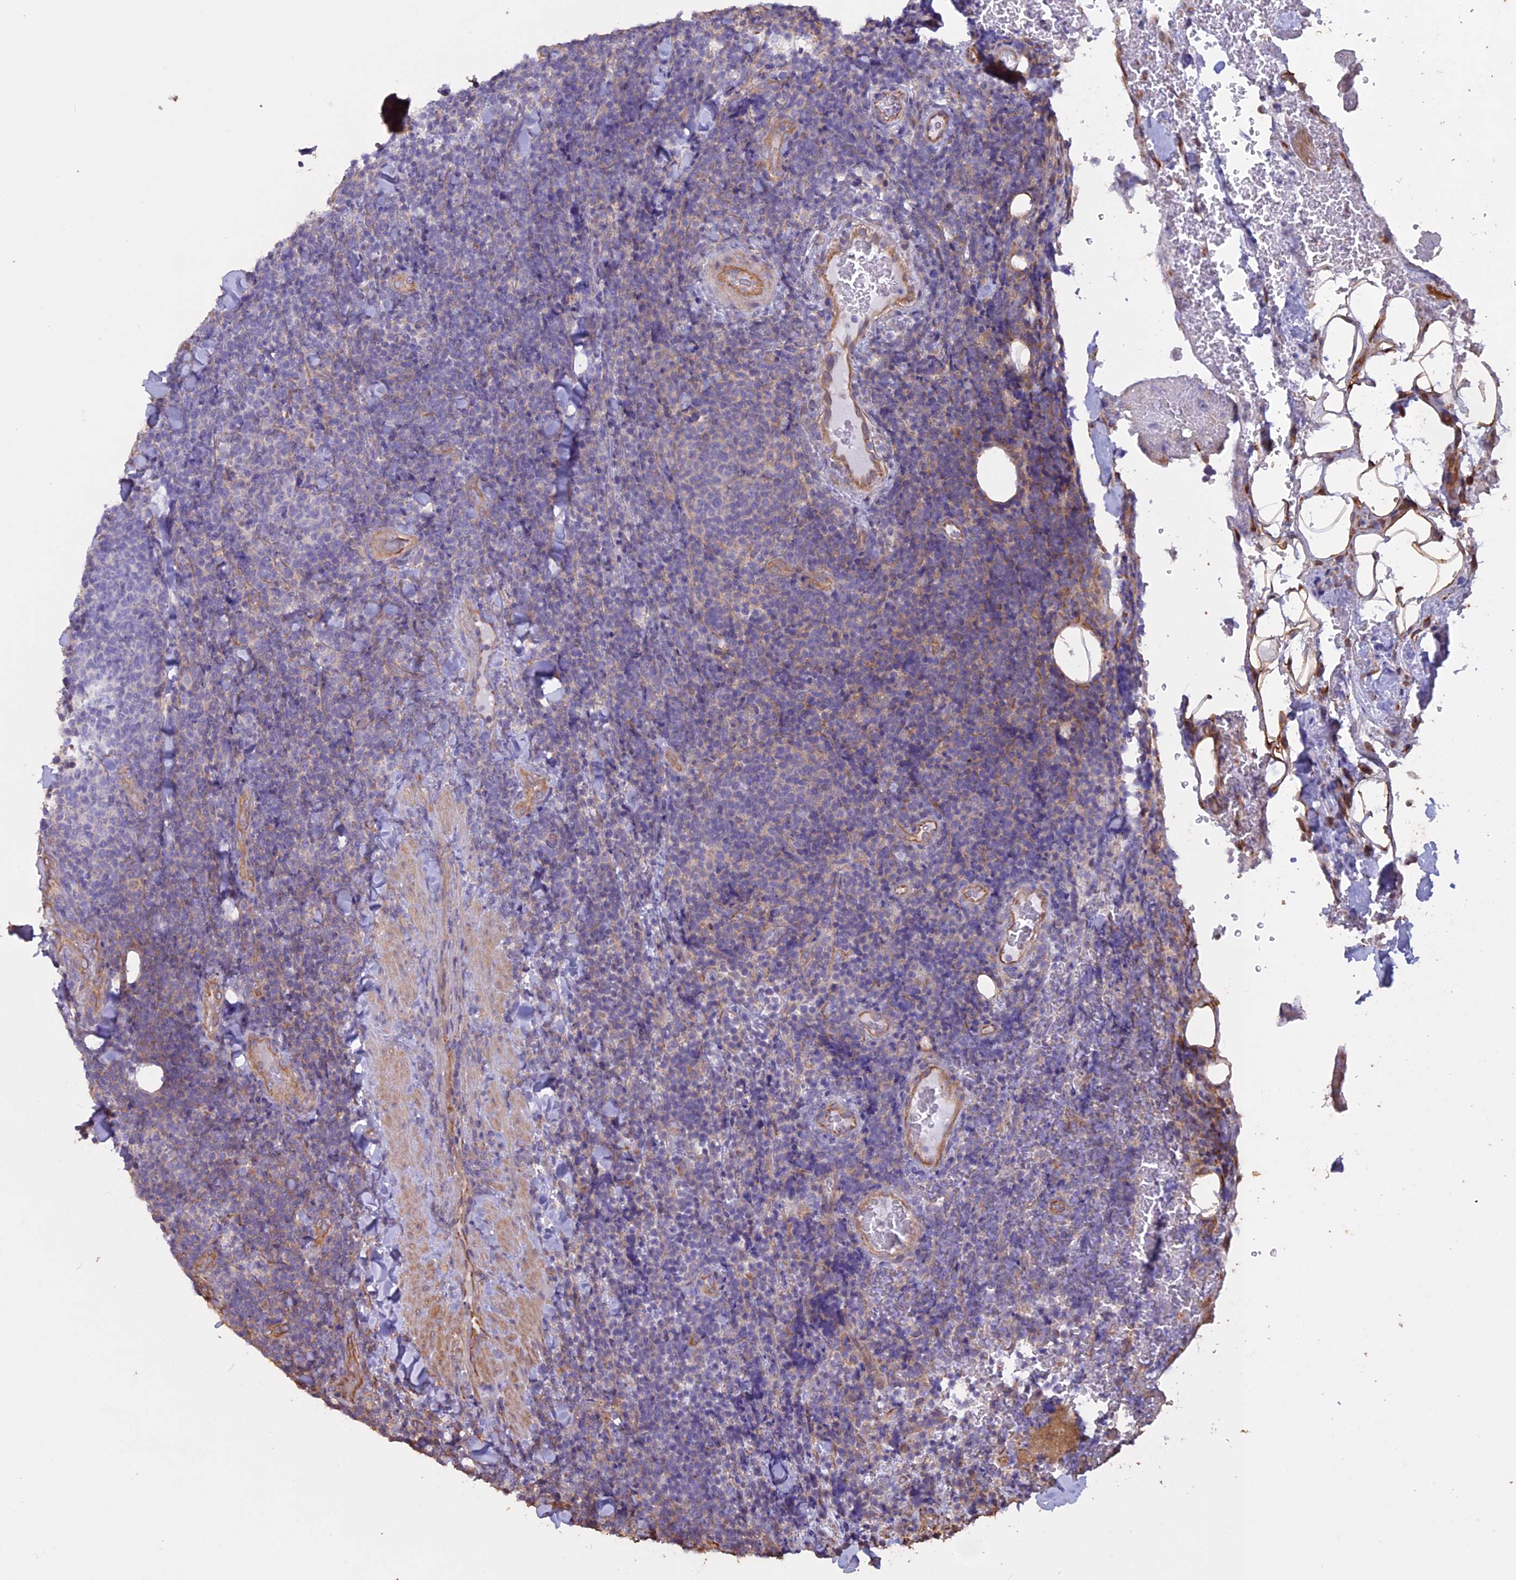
{"staining": {"intensity": "negative", "quantity": "none", "location": "none"}, "tissue": "lymphoma", "cell_type": "Tumor cells", "image_type": "cancer", "snomed": [{"axis": "morphology", "description": "Malignant lymphoma, non-Hodgkin's type, Low grade"}, {"axis": "topography", "description": "Lymph node"}], "caption": "Tumor cells show no significant protein positivity in lymphoma.", "gene": "CCDC148", "patient": {"sex": "male", "age": 66}}